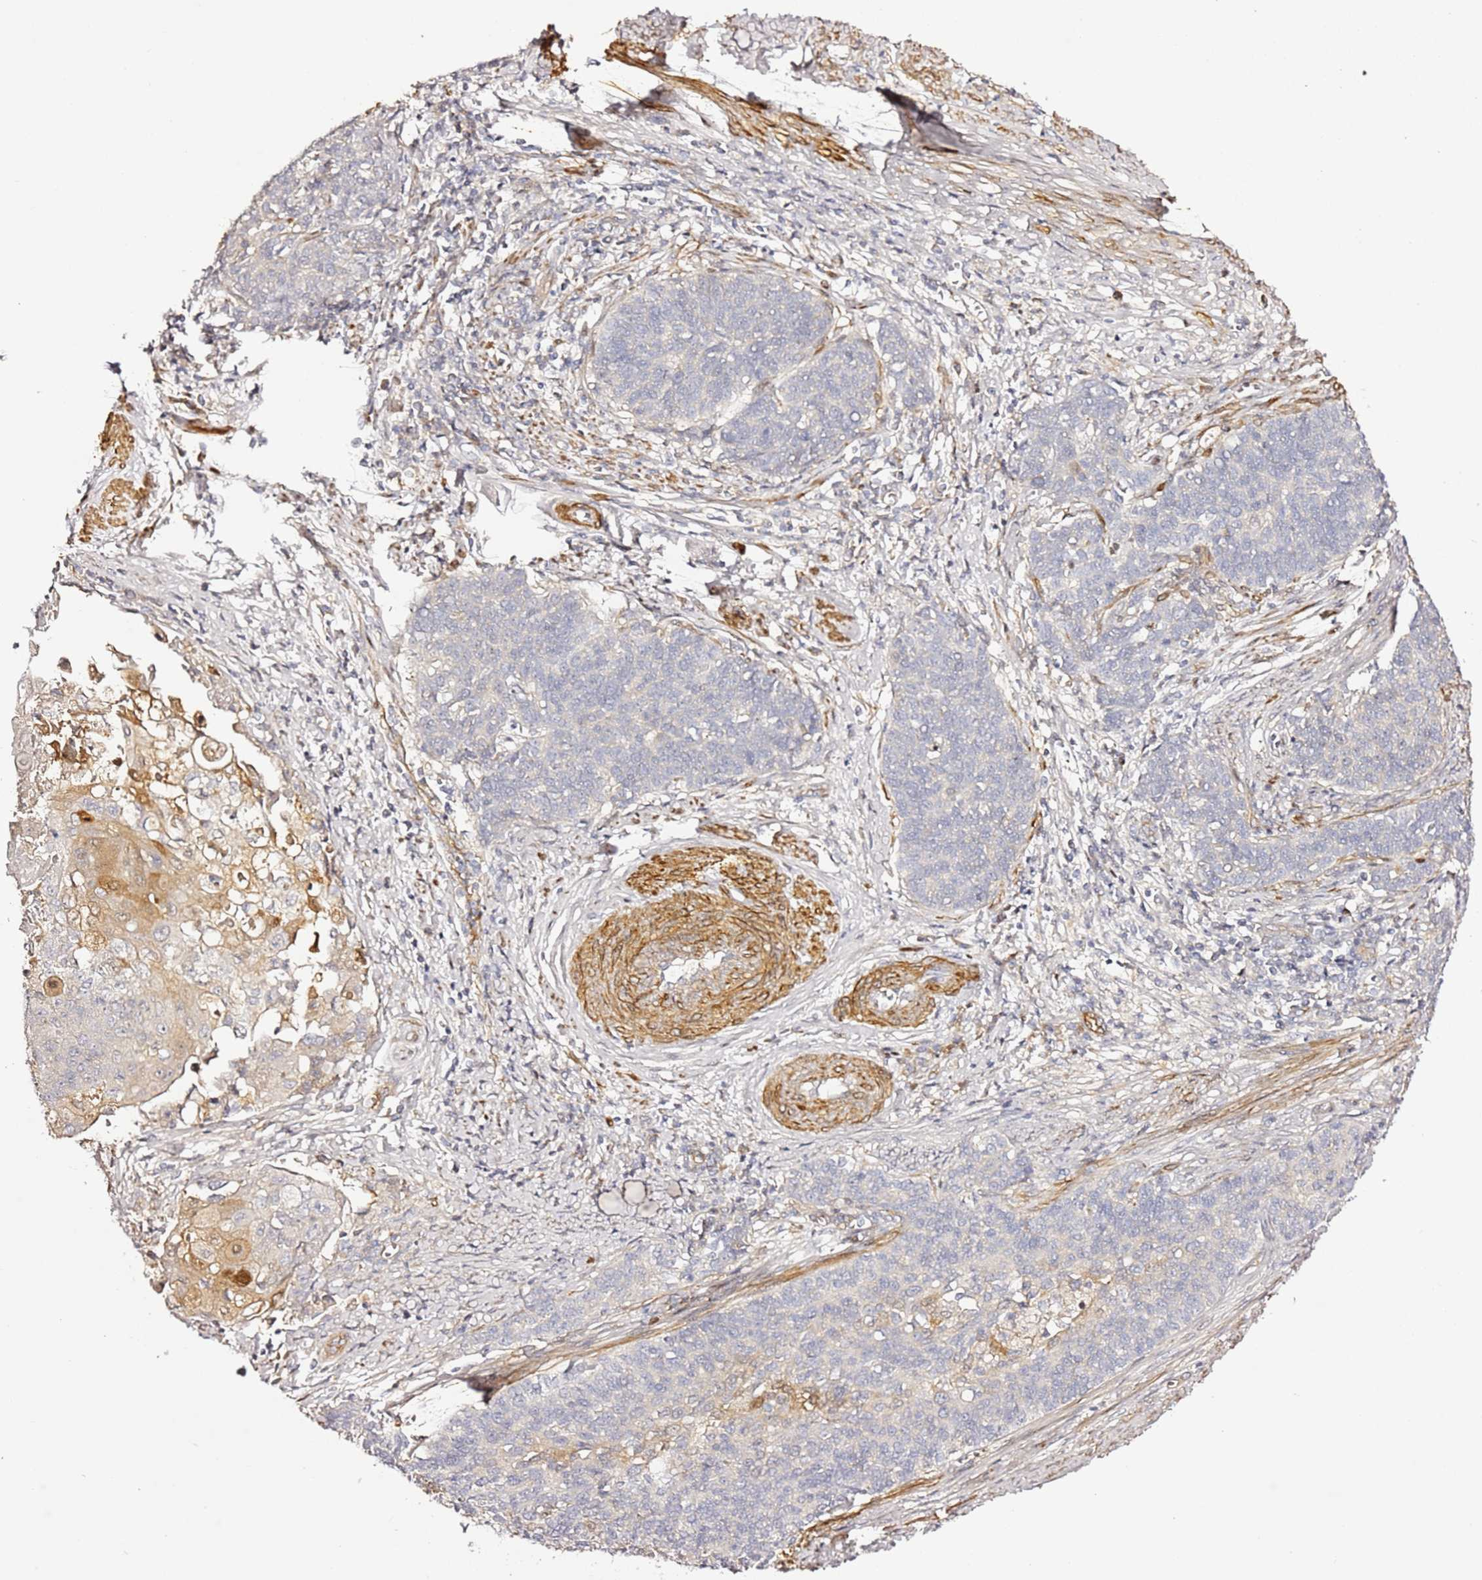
{"staining": {"intensity": "weak", "quantity": "<25%", "location": "cytoplasmic/membranous"}, "tissue": "cervical cancer", "cell_type": "Tumor cells", "image_type": "cancer", "snomed": [{"axis": "morphology", "description": "Squamous cell carcinoma, NOS"}, {"axis": "topography", "description": "Cervix"}], "caption": "IHC of cervical cancer (squamous cell carcinoma) reveals no staining in tumor cells. (DAB (3,3'-diaminobenzidine) immunohistochemistry (IHC) visualized using brightfield microscopy, high magnification).", "gene": "EPS8L1", "patient": {"sex": "female", "age": 39}}